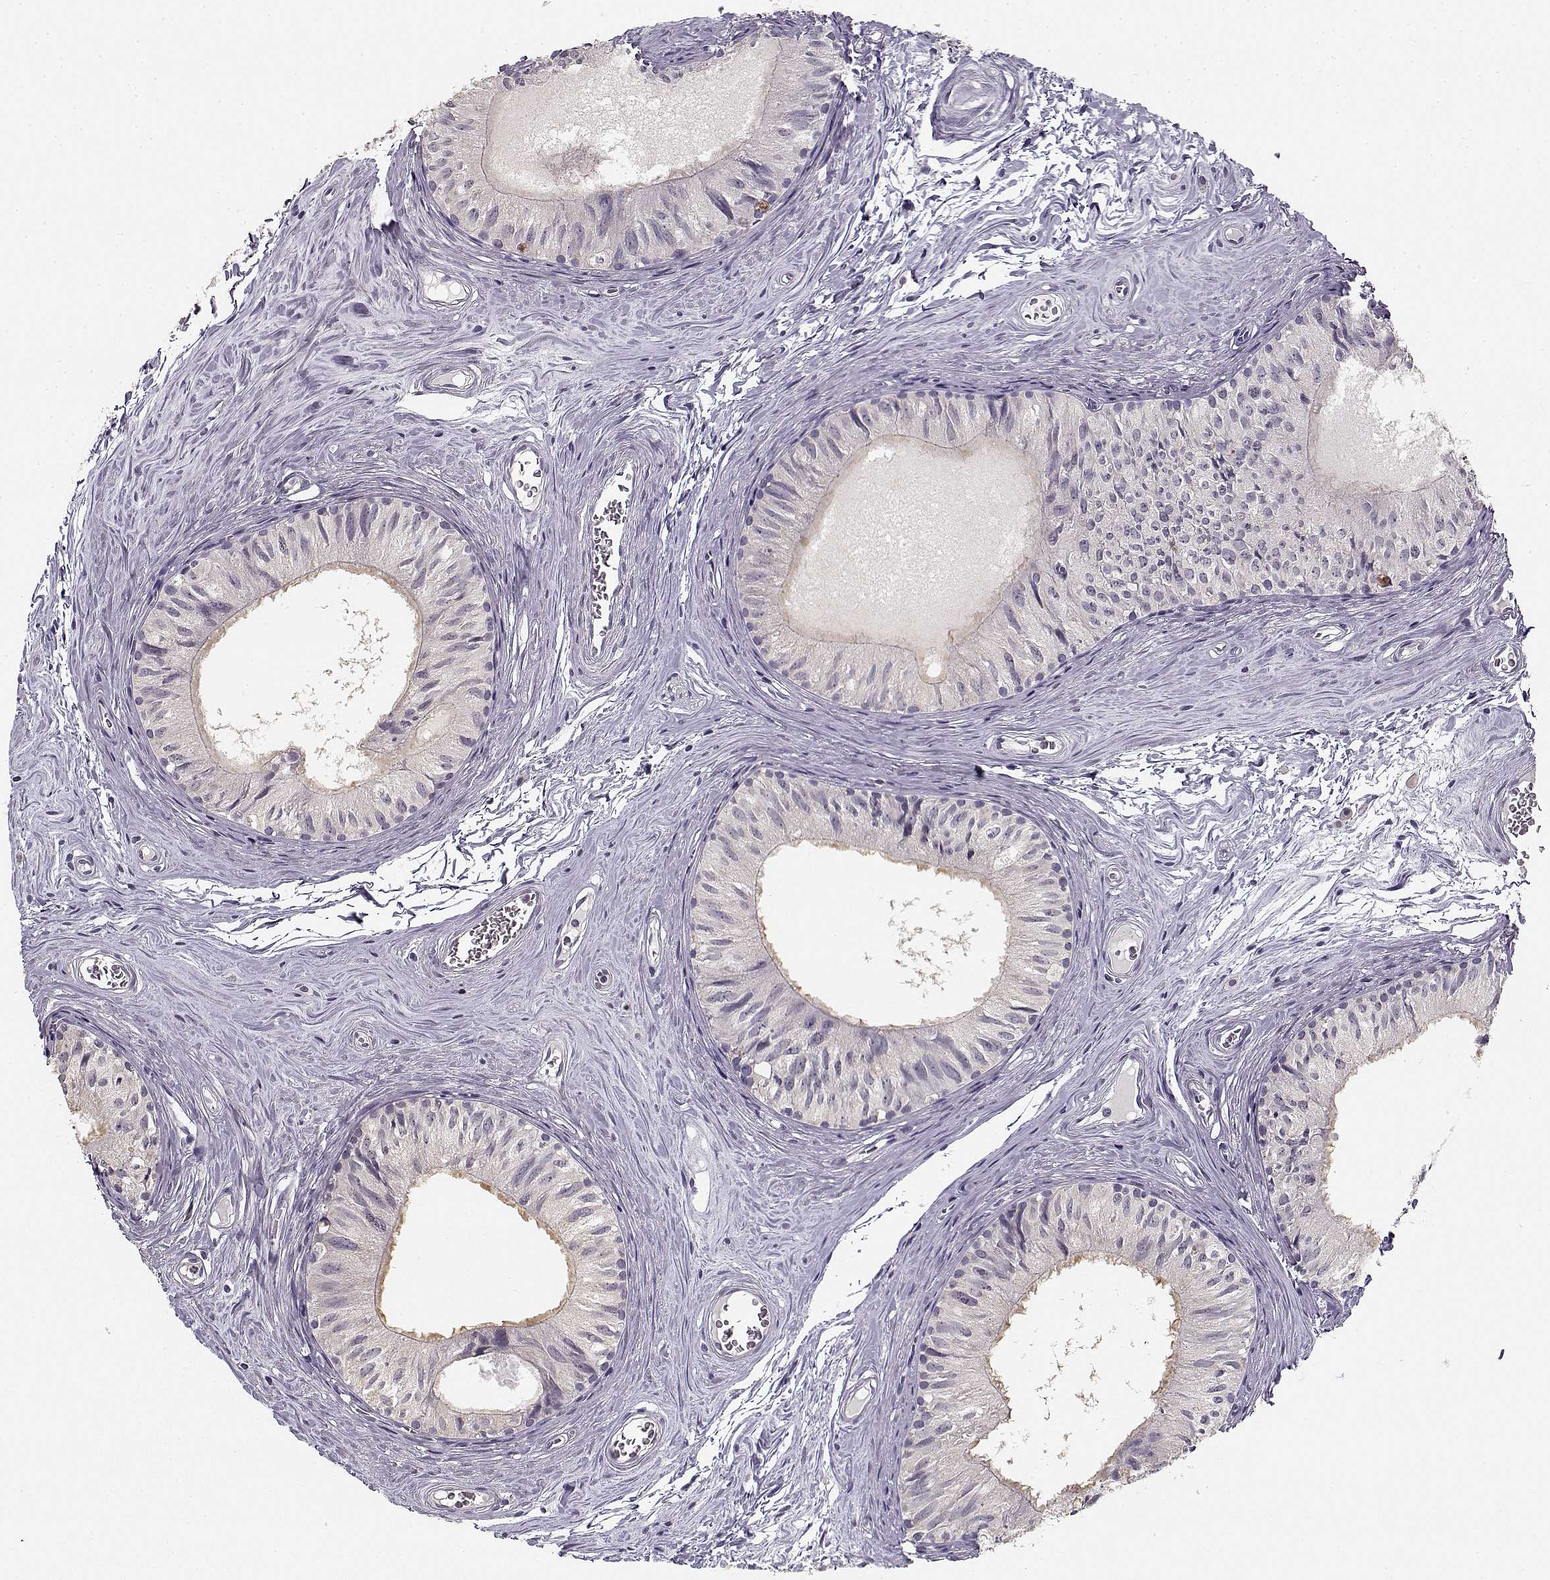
{"staining": {"intensity": "moderate", "quantity": ">75%", "location": "cytoplasmic/membranous"}, "tissue": "epididymis", "cell_type": "Glandular cells", "image_type": "normal", "snomed": [{"axis": "morphology", "description": "Normal tissue, NOS"}, {"axis": "topography", "description": "Epididymis"}], "caption": "Immunohistochemical staining of normal human epididymis shows >75% levels of moderate cytoplasmic/membranous protein positivity in about >75% of glandular cells.", "gene": "UROC1", "patient": {"sex": "male", "age": 52}}